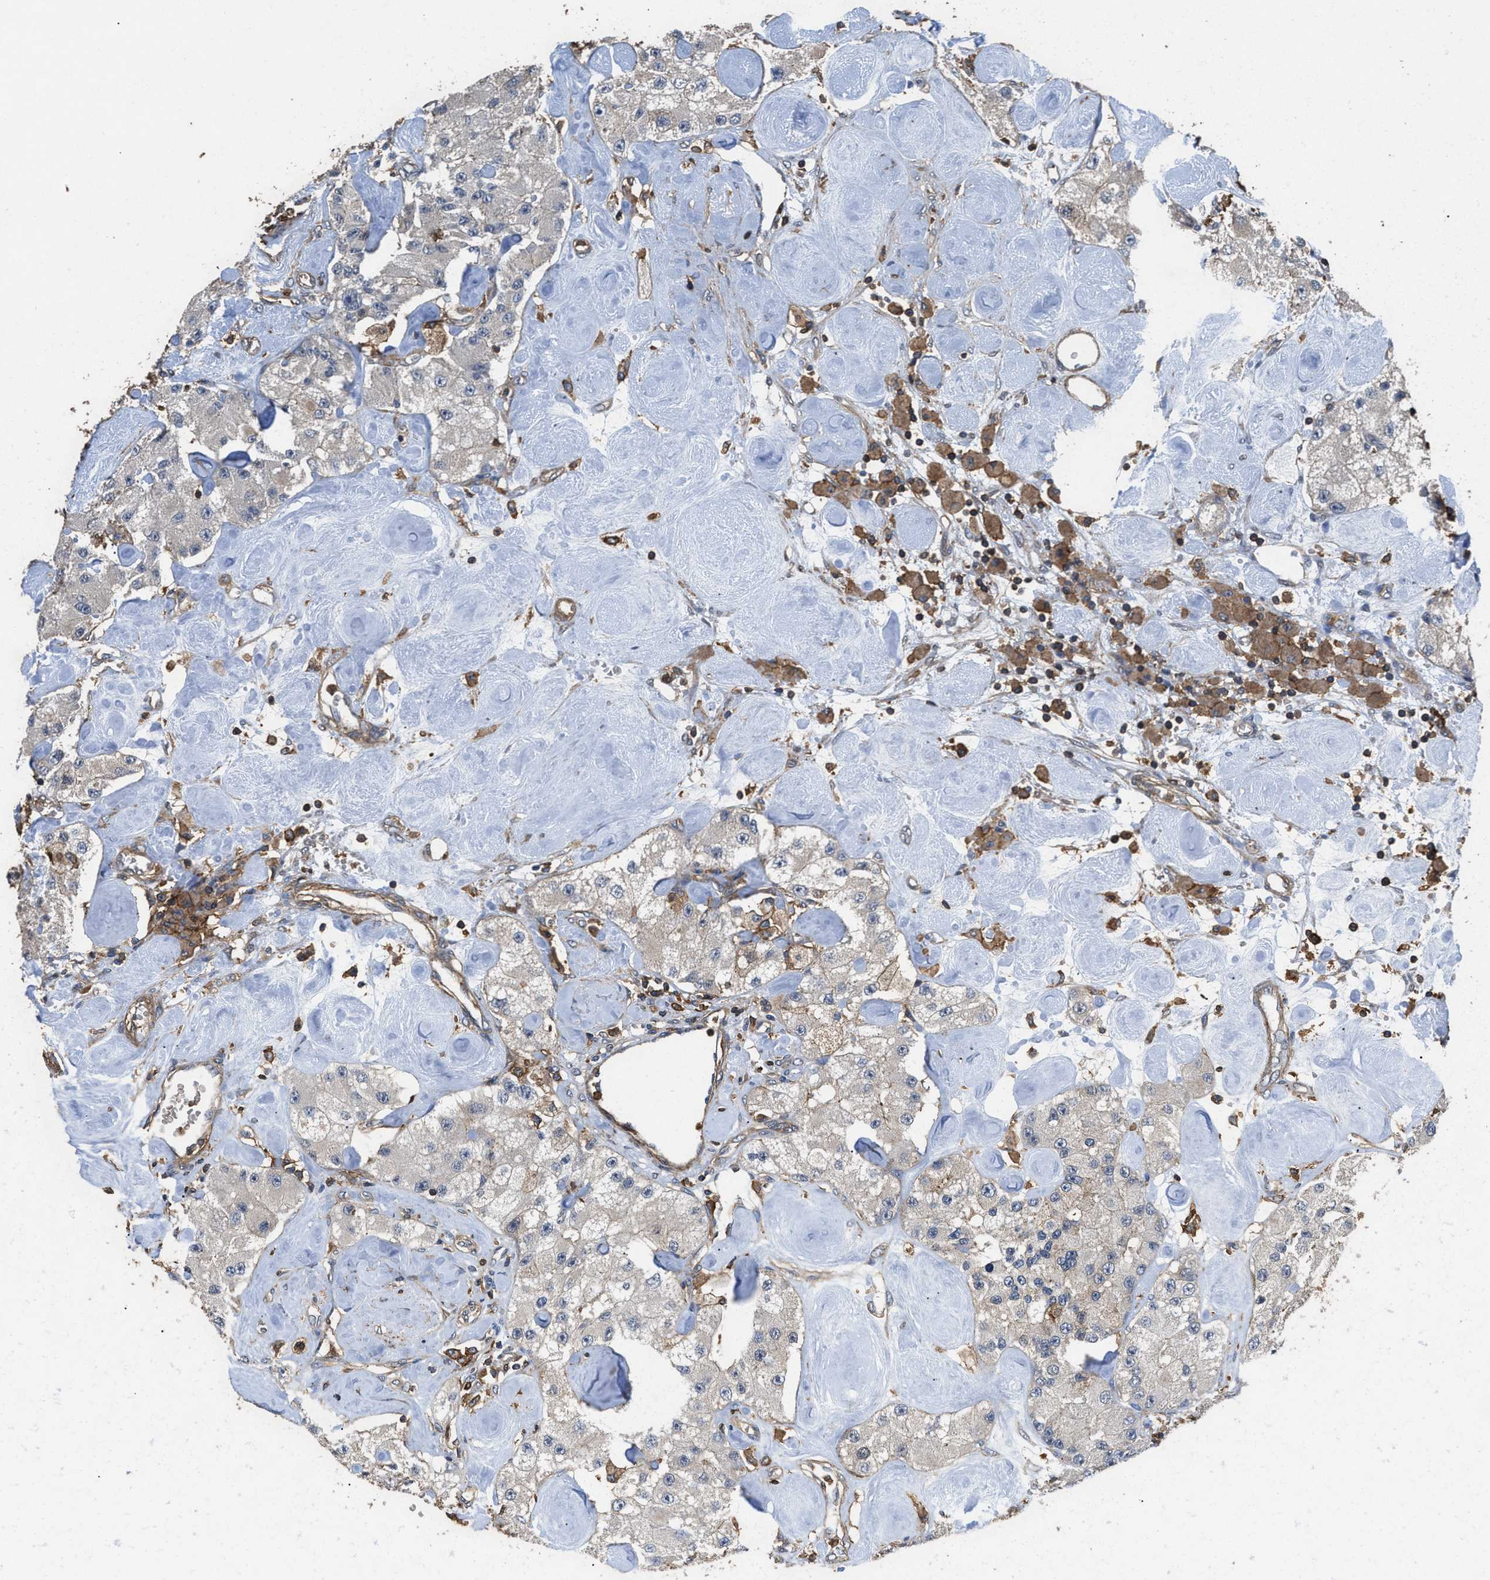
{"staining": {"intensity": "negative", "quantity": "none", "location": "none"}, "tissue": "carcinoid", "cell_type": "Tumor cells", "image_type": "cancer", "snomed": [{"axis": "morphology", "description": "Carcinoid, malignant, NOS"}, {"axis": "topography", "description": "Pancreas"}], "caption": "The micrograph displays no staining of tumor cells in carcinoid.", "gene": "LINGO2", "patient": {"sex": "male", "age": 41}}